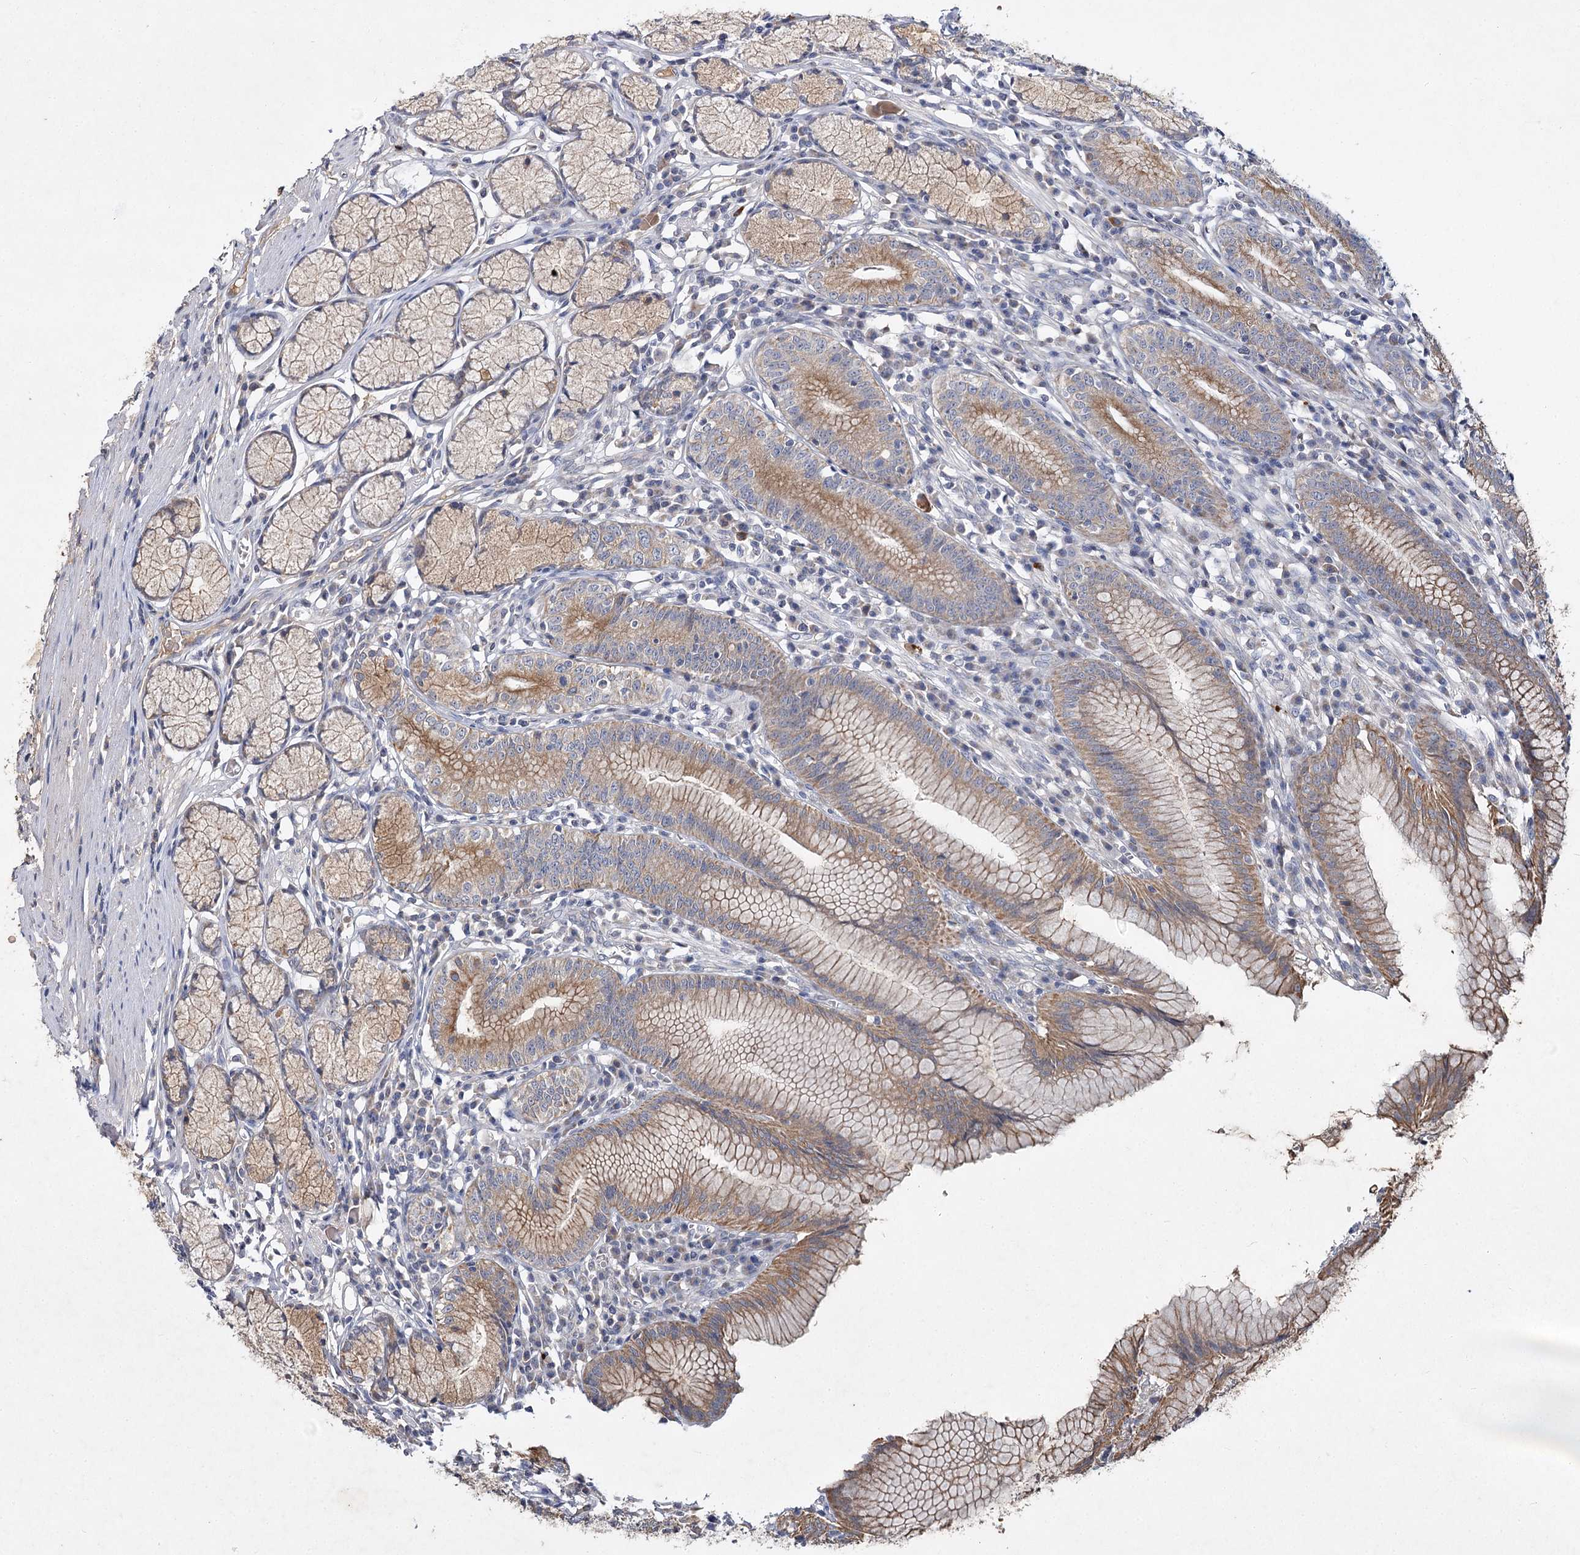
{"staining": {"intensity": "moderate", "quantity": ">75%", "location": "cytoplasmic/membranous"}, "tissue": "stomach", "cell_type": "Glandular cells", "image_type": "normal", "snomed": [{"axis": "morphology", "description": "Normal tissue, NOS"}, {"axis": "topography", "description": "Stomach"}], "caption": "This micrograph reveals unremarkable stomach stained with immunohistochemistry (IHC) to label a protein in brown. The cytoplasmic/membranous of glandular cells show moderate positivity for the protein. Nuclei are counter-stained blue.", "gene": "MFN1", "patient": {"sex": "male", "age": 55}}